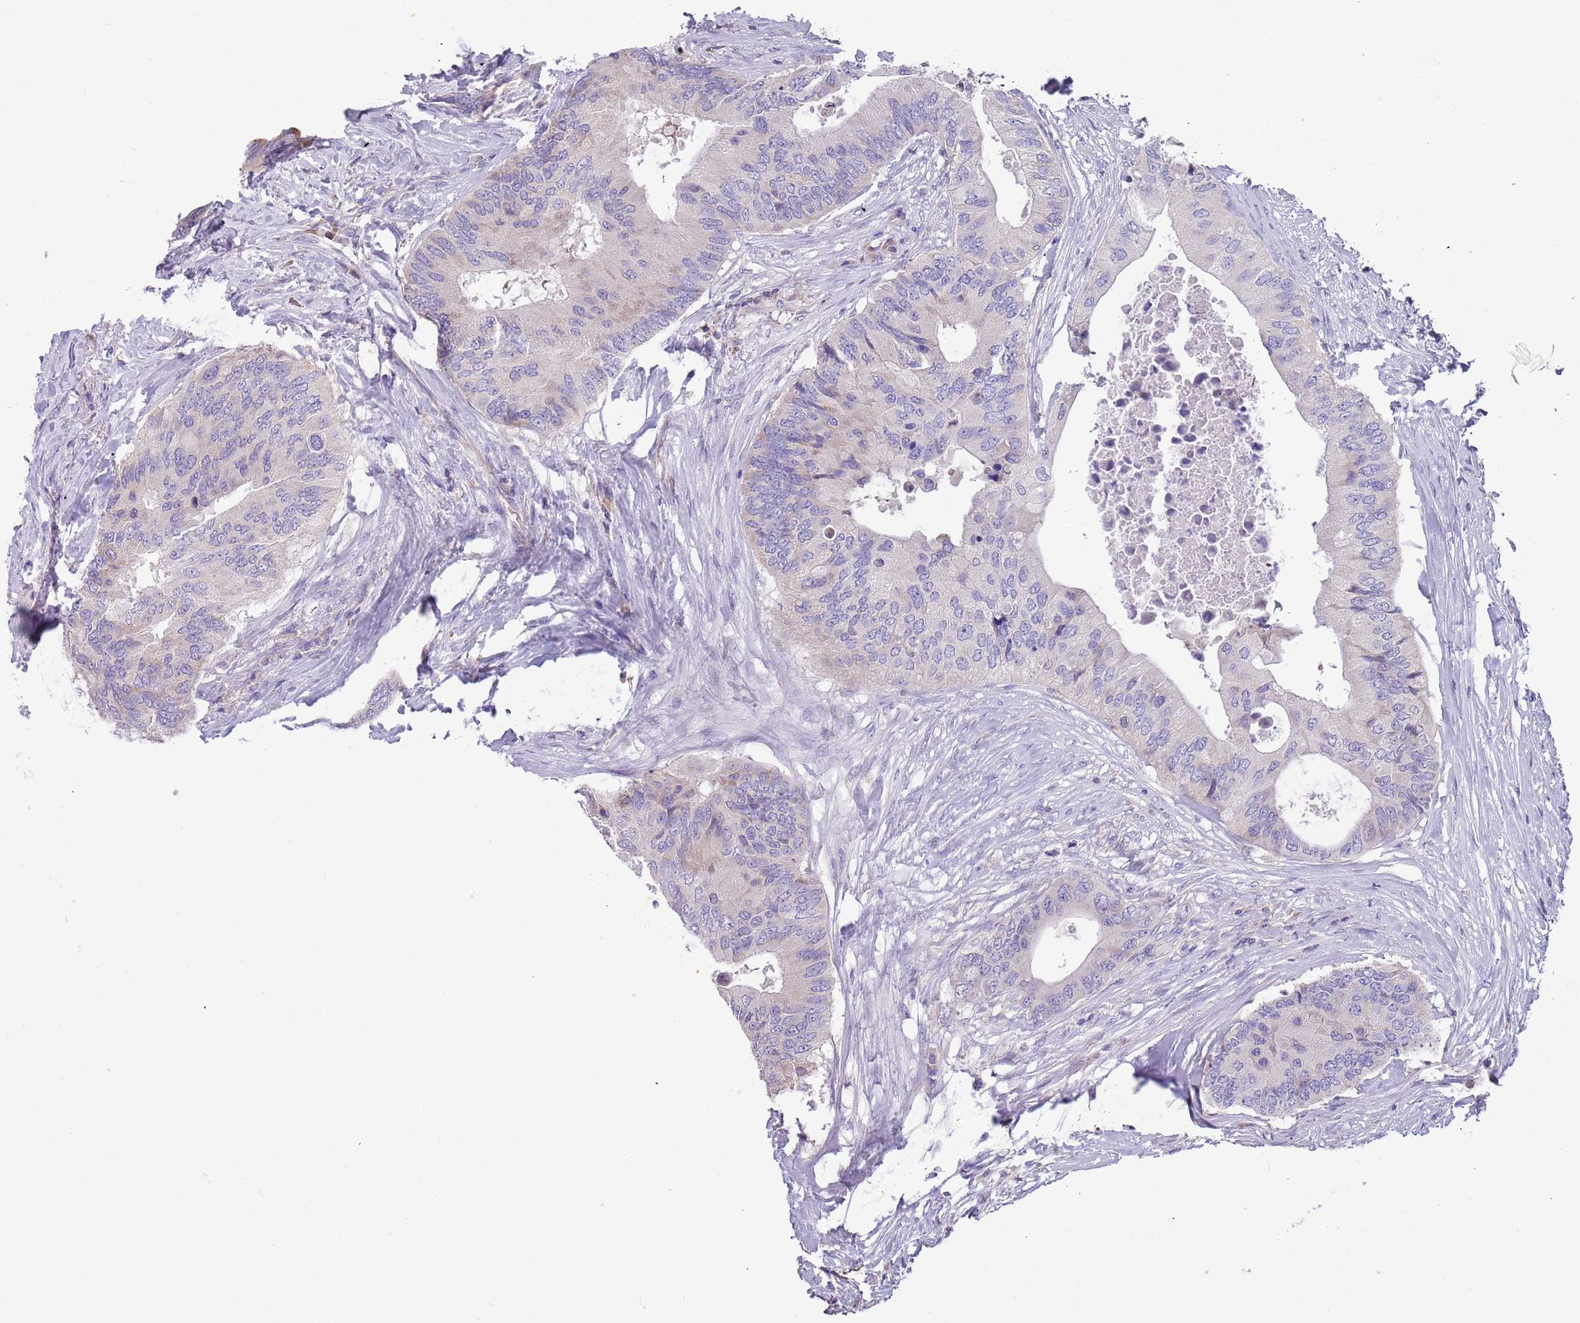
{"staining": {"intensity": "negative", "quantity": "none", "location": "none"}, "tissue": "colorectal cancer", "cell_type": "Tumor cells", "image_type": "cancer", "snomed": [{"axis": "morphology", "description": "Adenocarcinoma, NOS"}, {"axis": "topography", "description": "Colon"}], "caption": "DAB immunohistochemical staining of colorectal adenocarcinoma demonstrates no significant expression in tumor cells.", "gene": "CABYR", "patient": {"sex": "male", "age": 71}}